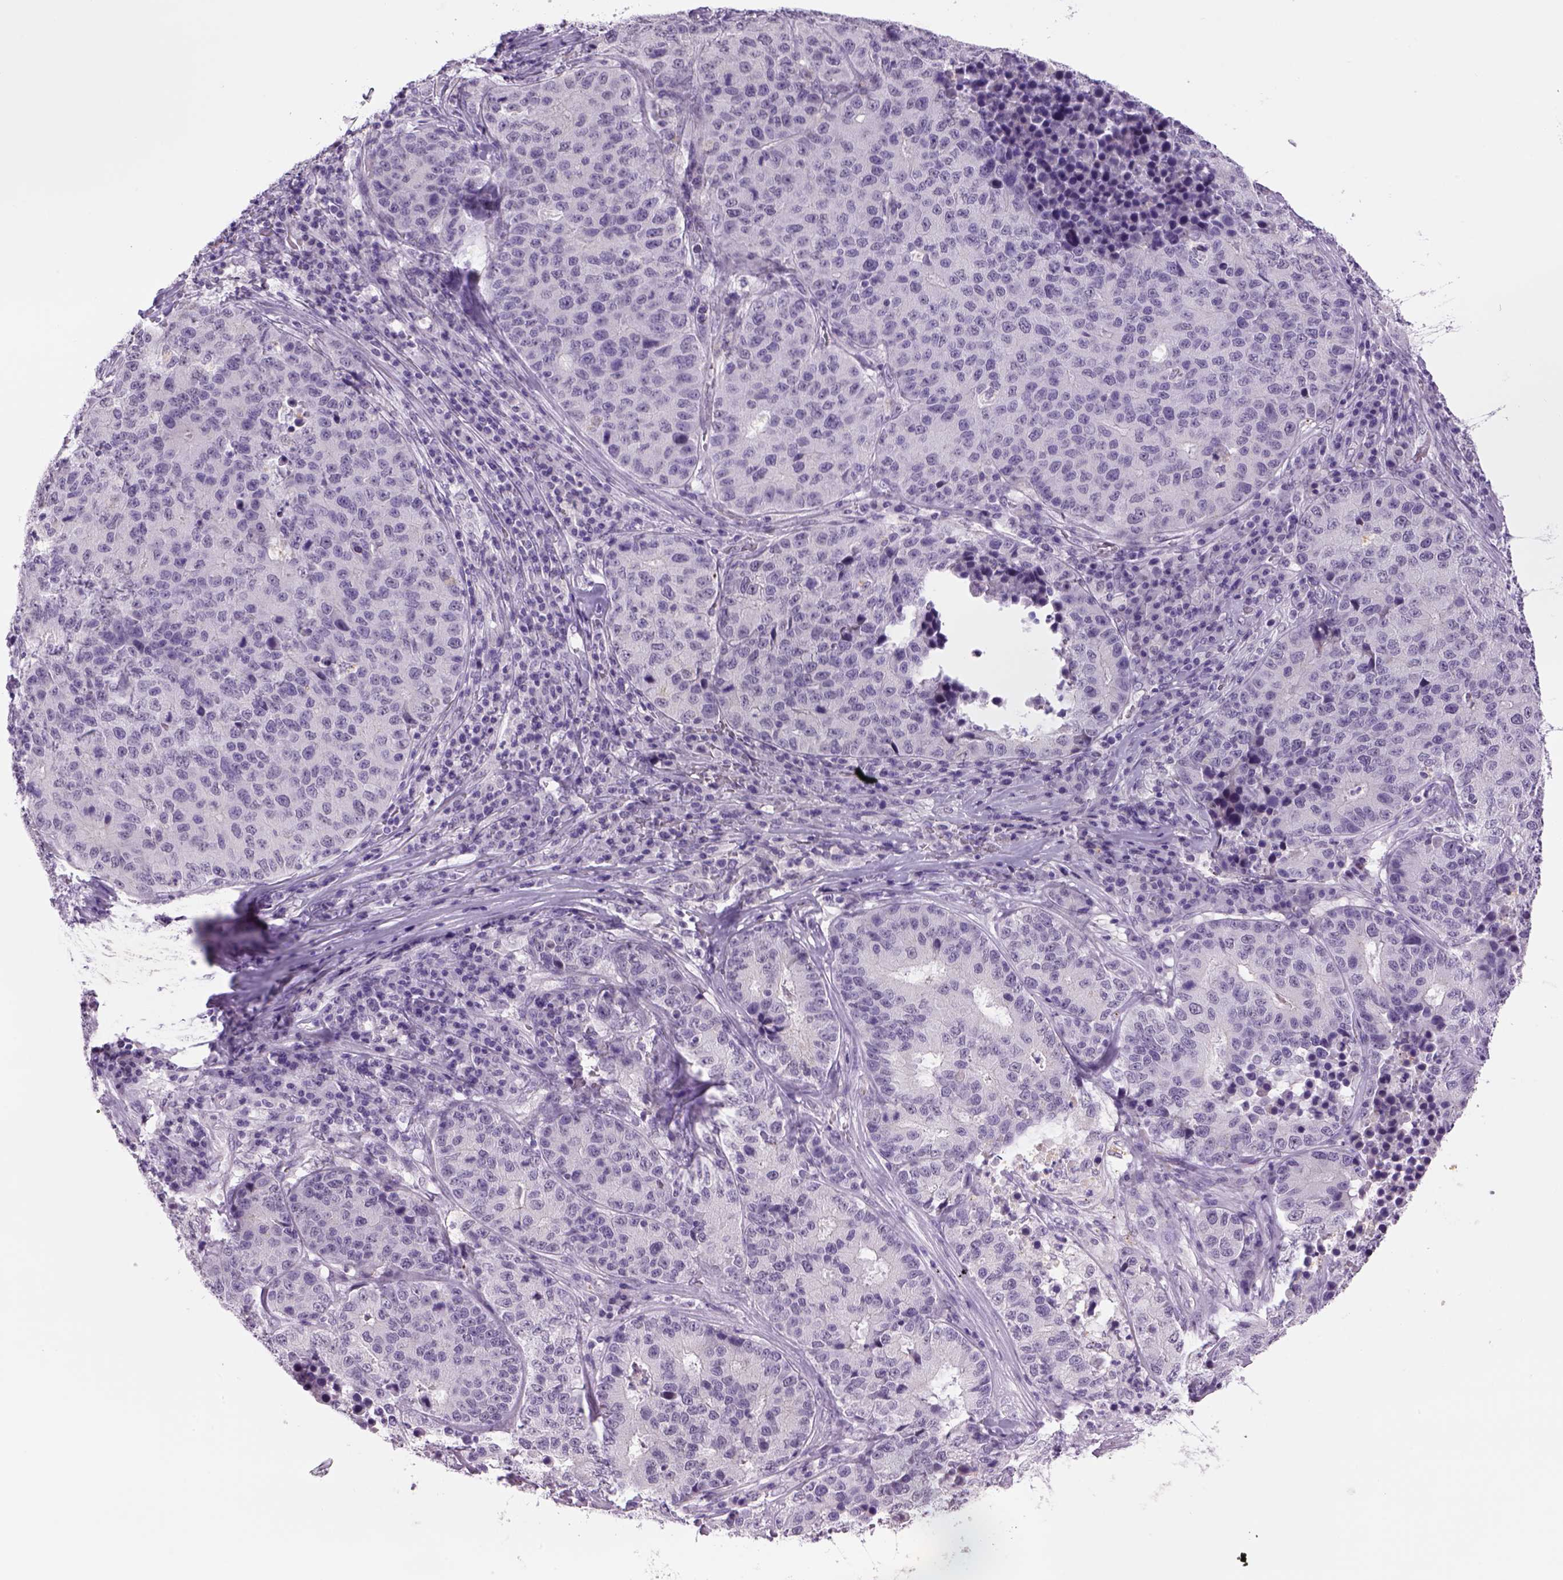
{"staining": {"intensity": "negative", "quantity": "none", "location": "none"}, "tissue": "stomach cancer", "cell_type": "Tumor cells", "image_type": "cancer", "snomed": [{"axis": "morphology", "description": "Adenocarcinoma, NOS"}, {"axis": "topography", "description": "Stomach"}], "caption": "High power microscopy micrograph of an immunohistochemistry (IHC) micrograph of stomach adenocarcinoma, revealing no significant staining in tumor cells.", "gene": "DBH", "patient": {"sex": "male", "age": 71}}